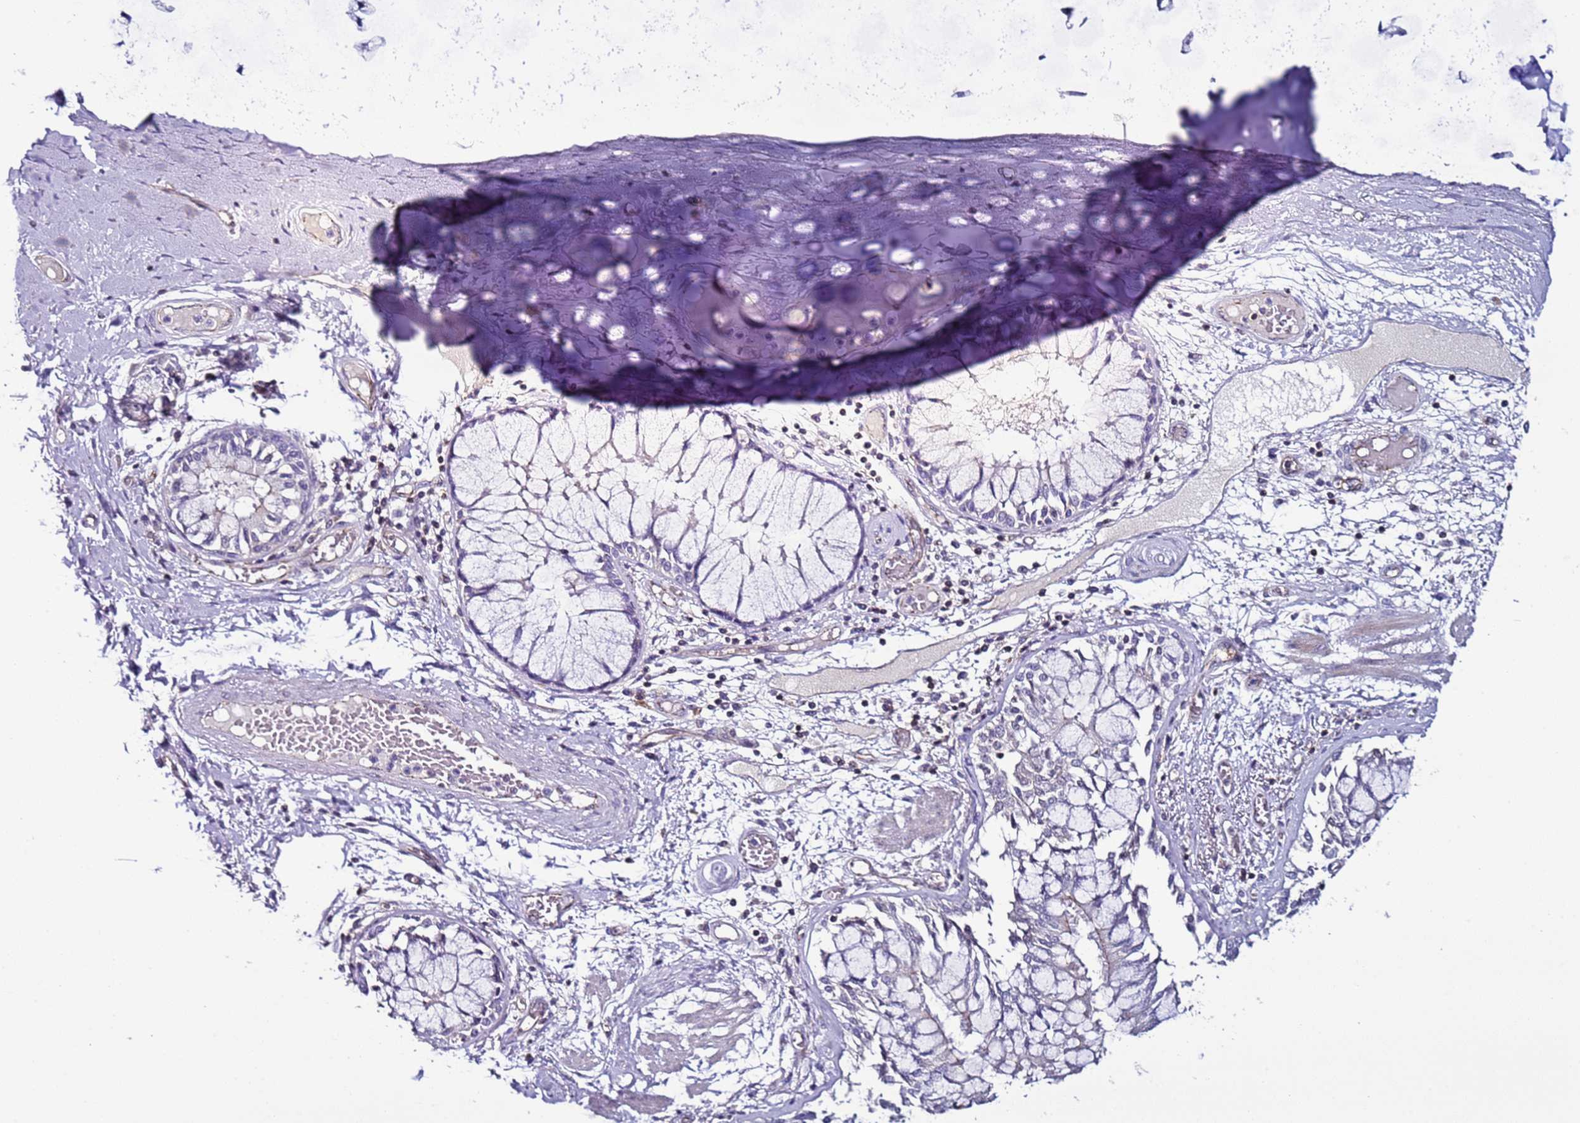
{"staining": {"intensity": "negative", "quantity": "none", "location": "none"}, "tissue": "adipose tissue", "cell_type": "Adipocytes", "image_type": "normal", "snomed": [{"axis": "morphology", "description": "Normal tissue, NOS"}, {"axis": "topography", "description": "Cartilage tissue"}, {"axis": "topography", "description": "Bronchus"}, {"axis": "topography", "description": "Lung"}, {"axis": "topography", "description": "Peripheral nerve tissue"}], "caption": "High power microscopy histopathology image of an immunohistochemistry (IHC) photomicrograph of unremarkable adipose tissue, revealing no significant staining in adipocytes.", "gene": "TENM3", "patient": {"sex": "female", "age": 49}}